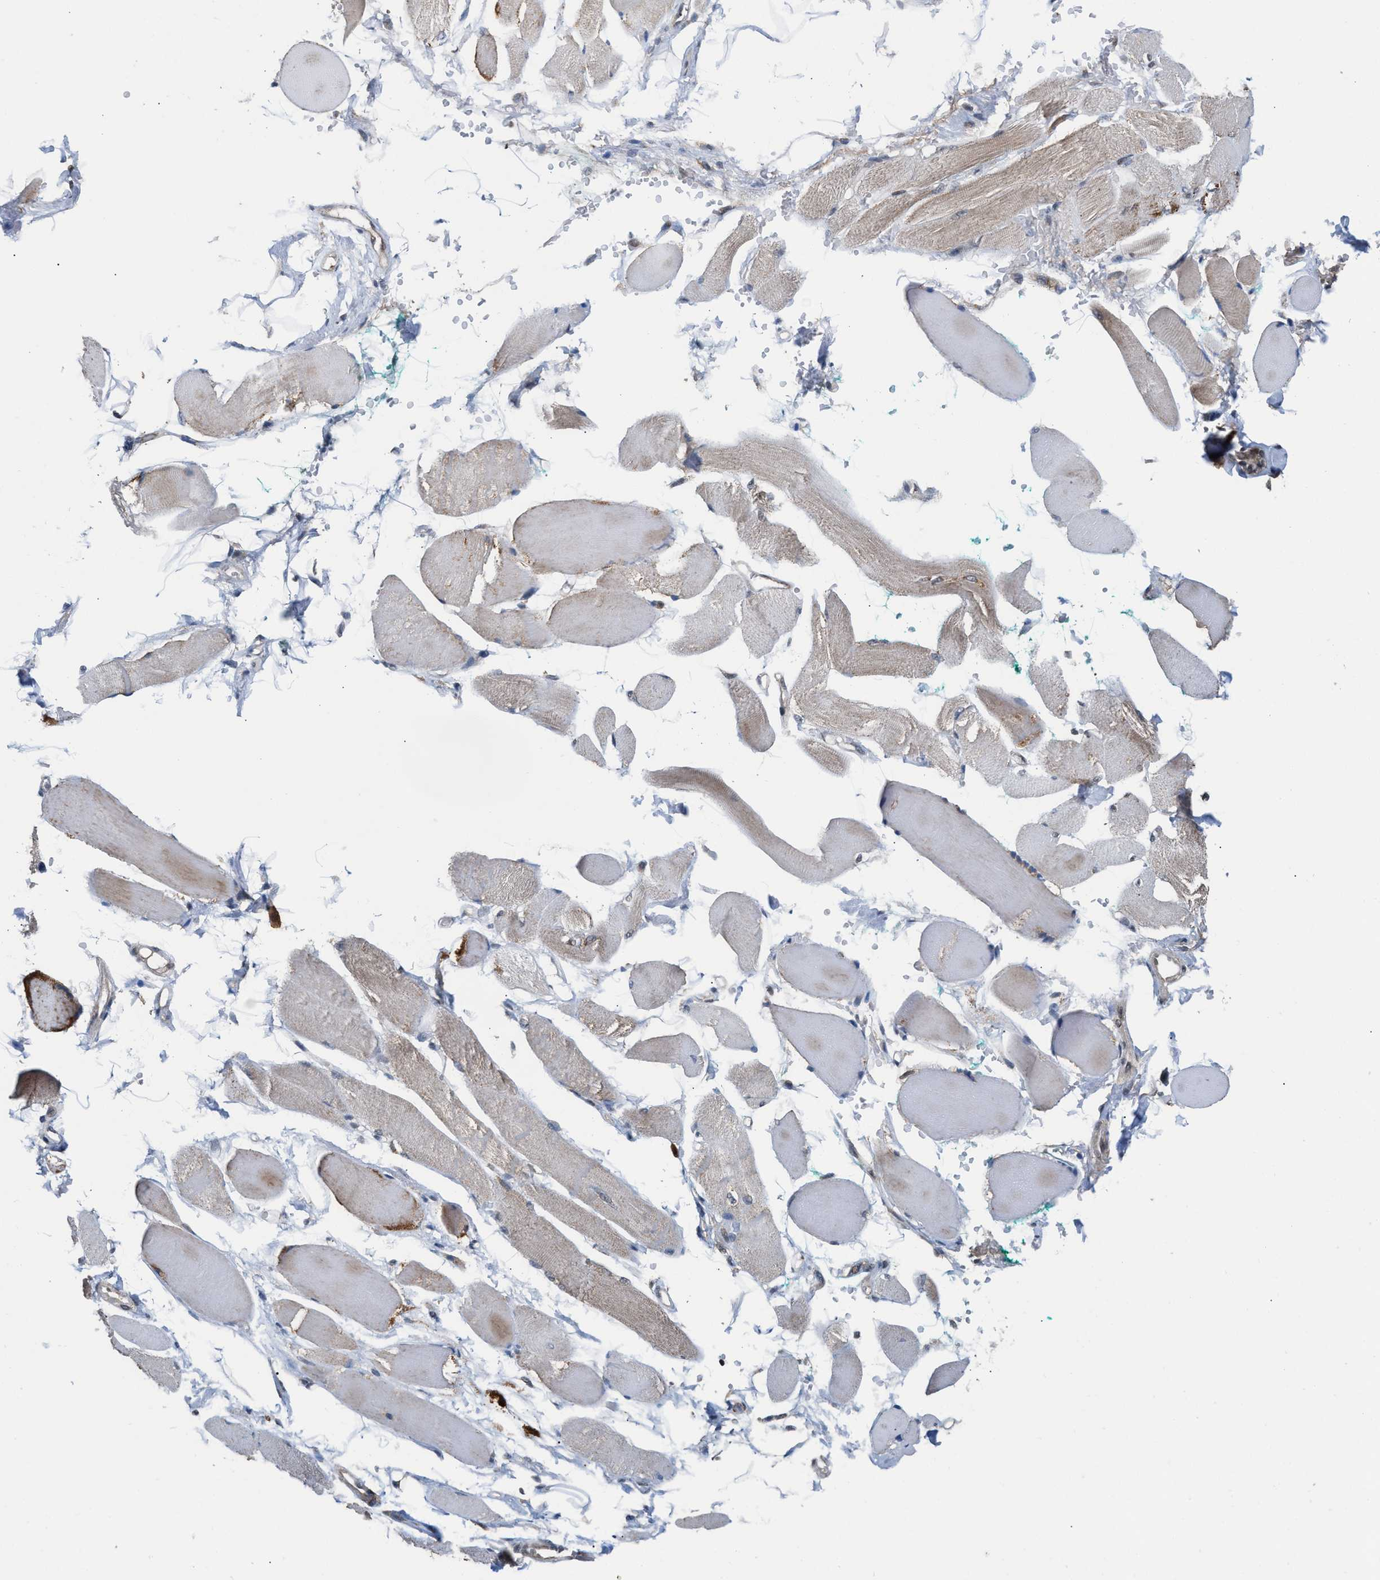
{"staining": {"intensity": "weak", "quantity": "25%-75%", "location": "cytoplasmic/membranous,nuclear"}, "tissue": "skeletal muscle", "cell_type": "Myocytes", "image_type": "normal", "snomed": [{"axis": "morphology", "description": "Normal tissue, NOS"}, {"axis": "topography", "description": "Skeletal muscle"}, {"axis": "topography", "description": "Peripheral nerve tissue"}], "caption": "A micrograph of human skeletal muscle stained for a protein exhibits weak cytoplasmic/membranous,nuclear brown staining in myocytes. (IHC, brightfield microscopy, high magnification).", "gene": "C9orf78", "patient": {"sex": "female", "age": 84}}